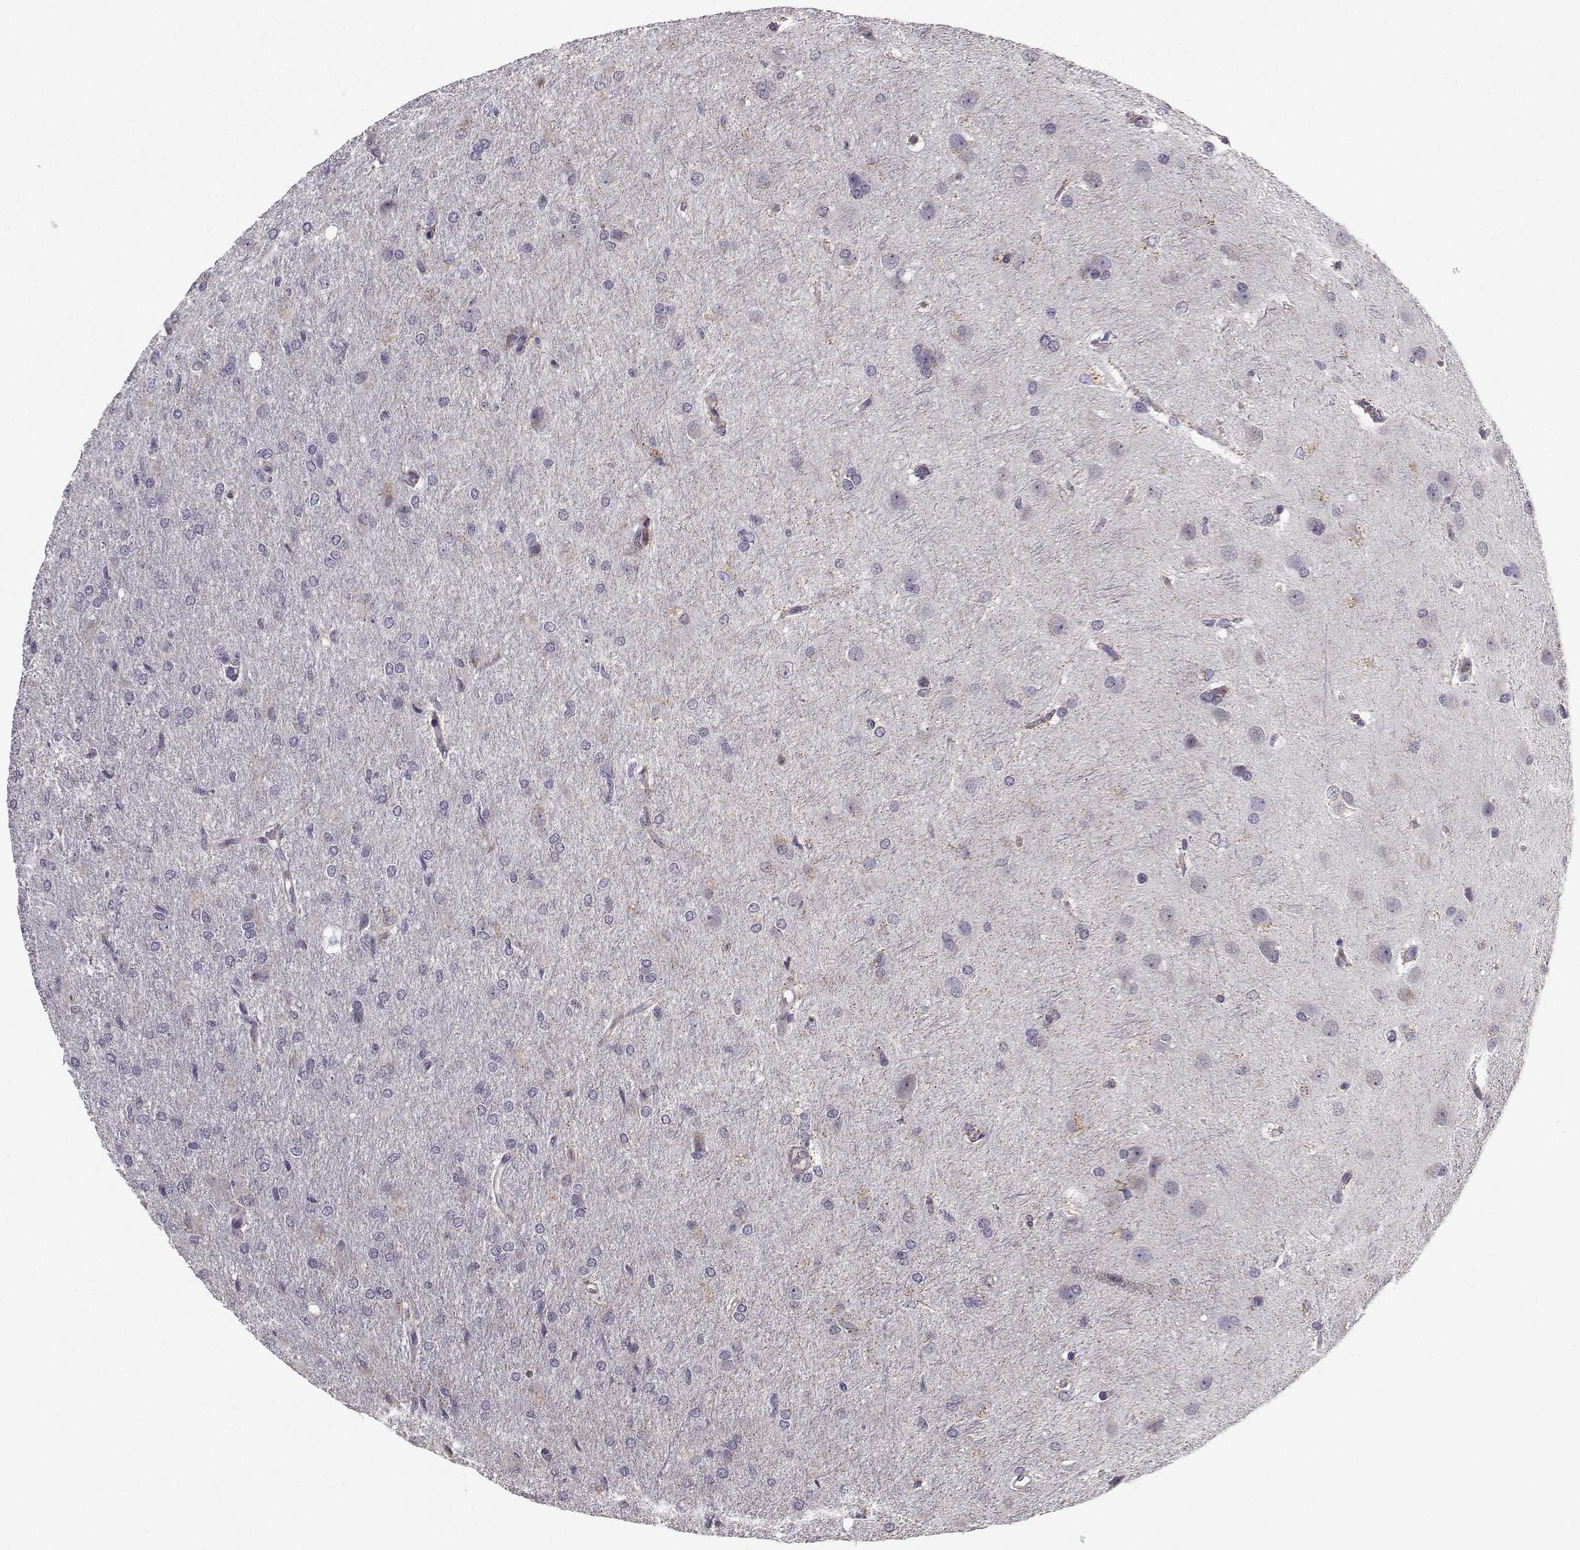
{"staining": {"intensity": "negative", "quantity": "none", "location": "none"}, "tissue": "glioma", "cell_type": "Tumor cells", "image_type": "cancer", "snomed": [{"axis": "morphology", "description": "Glioma, malignant, High grade"}, {"axis": "topography", "description": "Brain"}], "caption": "Tumor cells are negative for protein expression in human glioma.", "gene": "TSPYL5", "patient": {"sex": "male", "age": 68}}